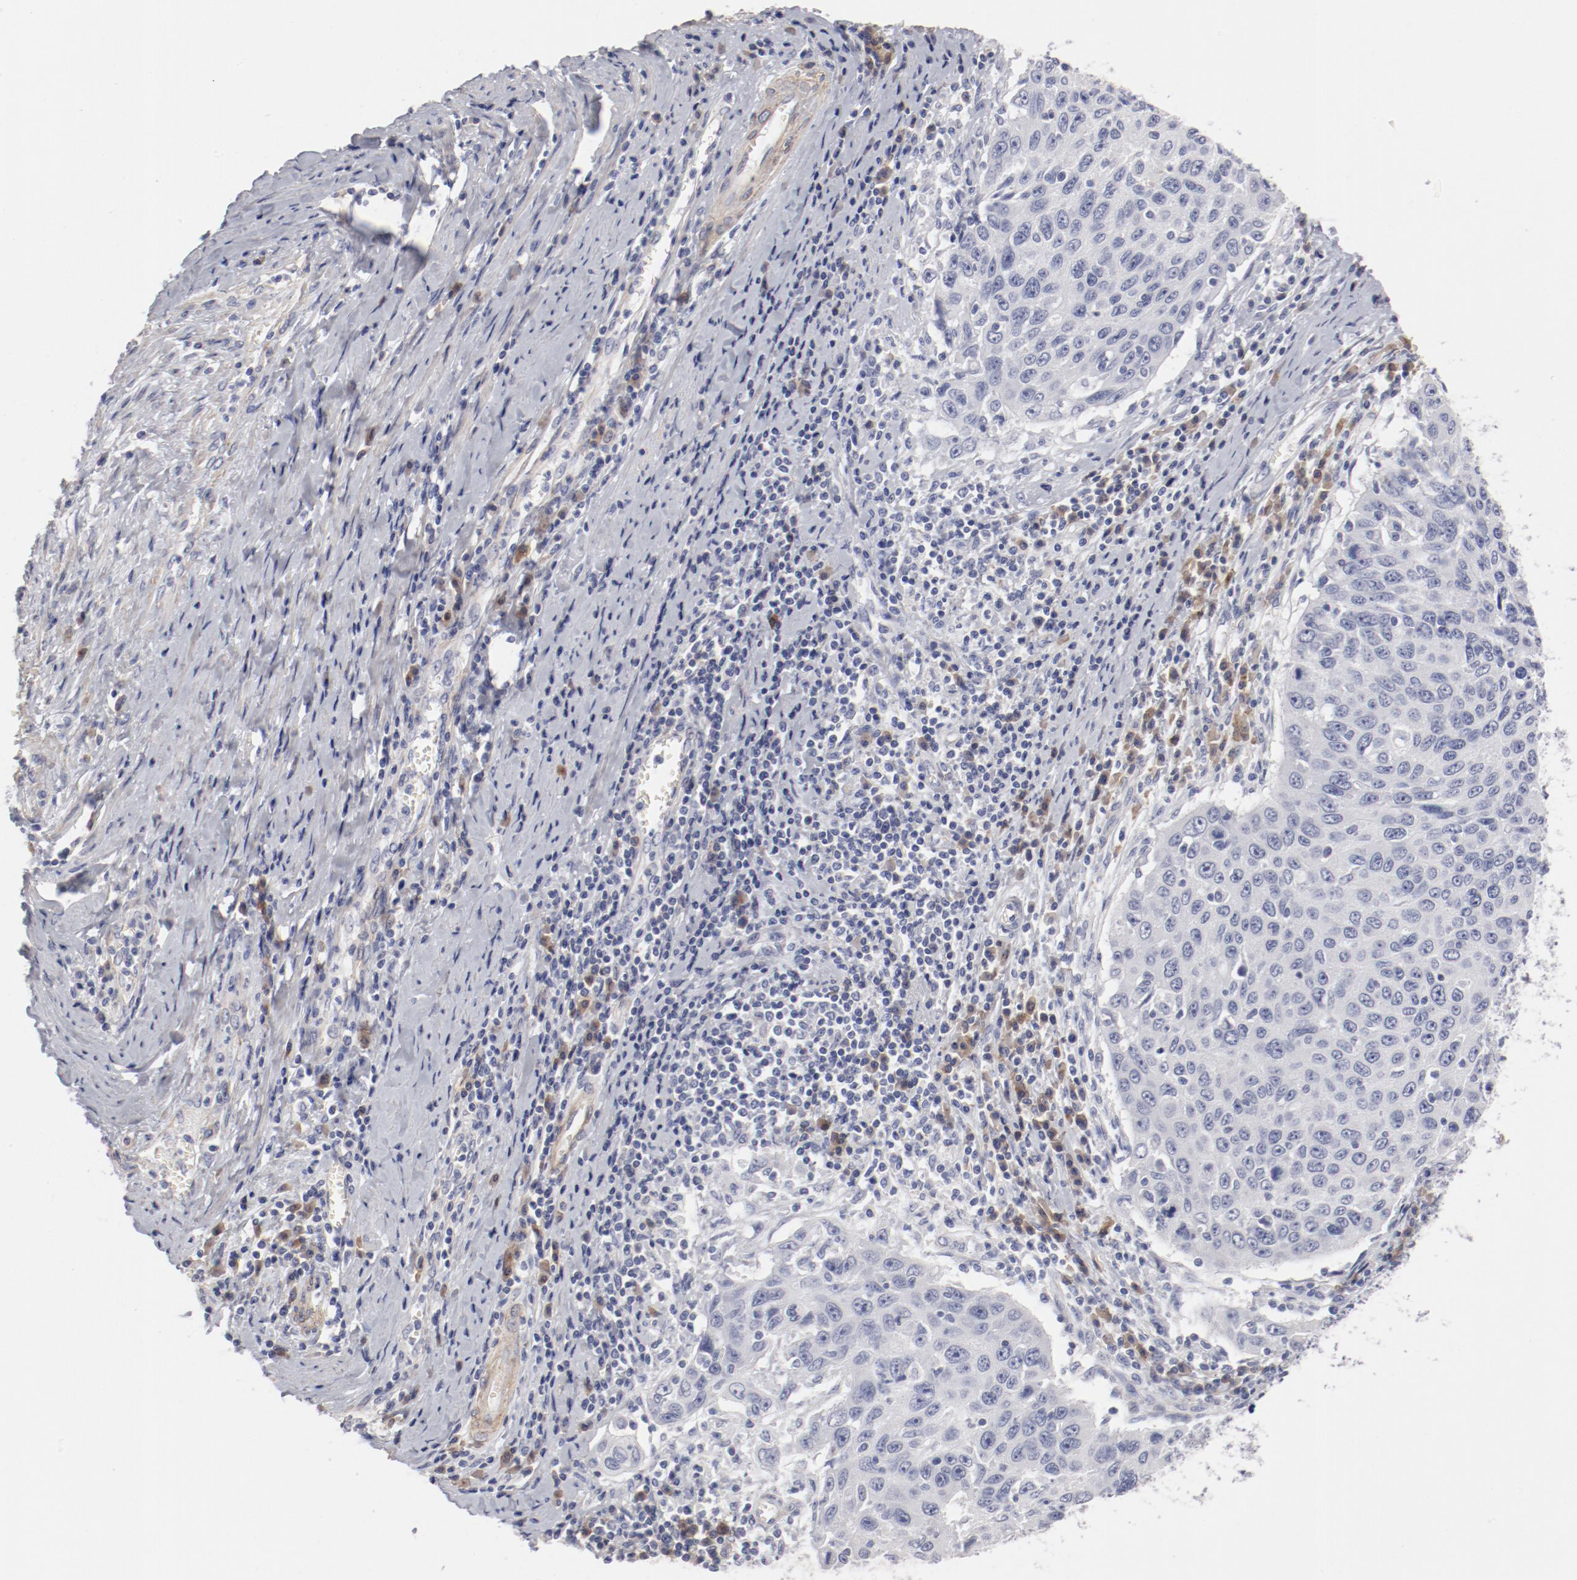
{"staining": {"intensity": "negative", "quantity": "none", "location": "none"}, "tissue": "cervical cancer", "cell_type": "Tumor cells", "image_type": "cancer", "snomed": [{"axis": "morphology", "description": "Squamous cell carcinoma, NOS"}, {"axis": "topography", "description": "Cervix"}], "caption": "There is no significant expression in tumor cells of cervical cancer (squamous cell carcinoma).", "gene": "LAX1", "patient": {"sex": "female", "age": 53}}